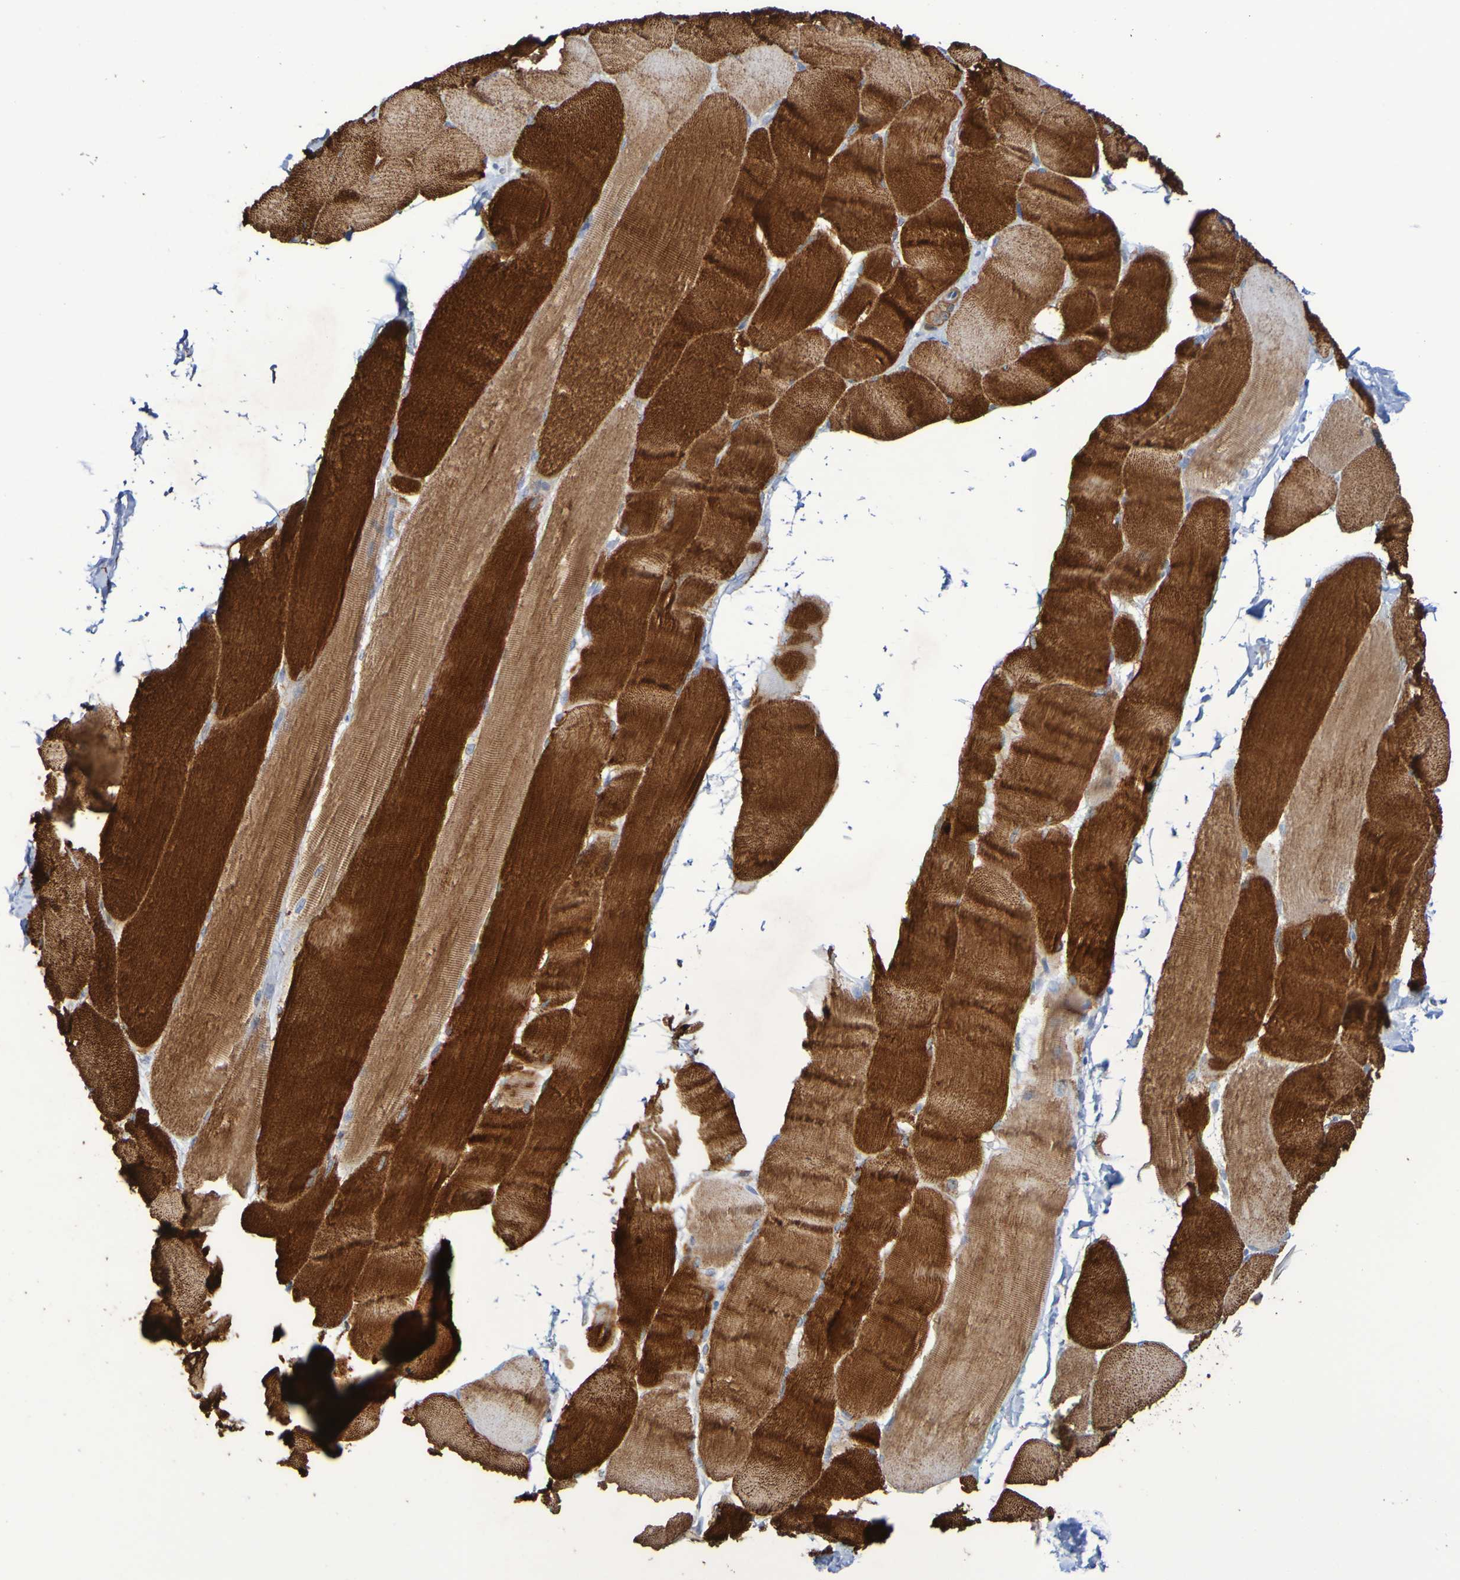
{"staining": {"intensity": "strong", "quantity": ">75%", "location": "cytoplasmic/membranous"}, "tissue": "skeletal muscle", "cell_type": "Myocytes", "image_type": "normal", "snomed": [{"axis": "morphology", "description": "Normal tissue, NOS"}, {"axis": "morphology", "description": "Squamous cell carcinoma, NOS"}, {"axis": "topography", "description": "Skeletal muscle"}], "caption": "Protein staining by immunohistochemistry displays strong cytoplasmic/membranous expression in about >75% of myocytes in unremarkable skeletal muscle.", "gene": "SRPRB", "patient": {"sex": "male", "age": 51}}